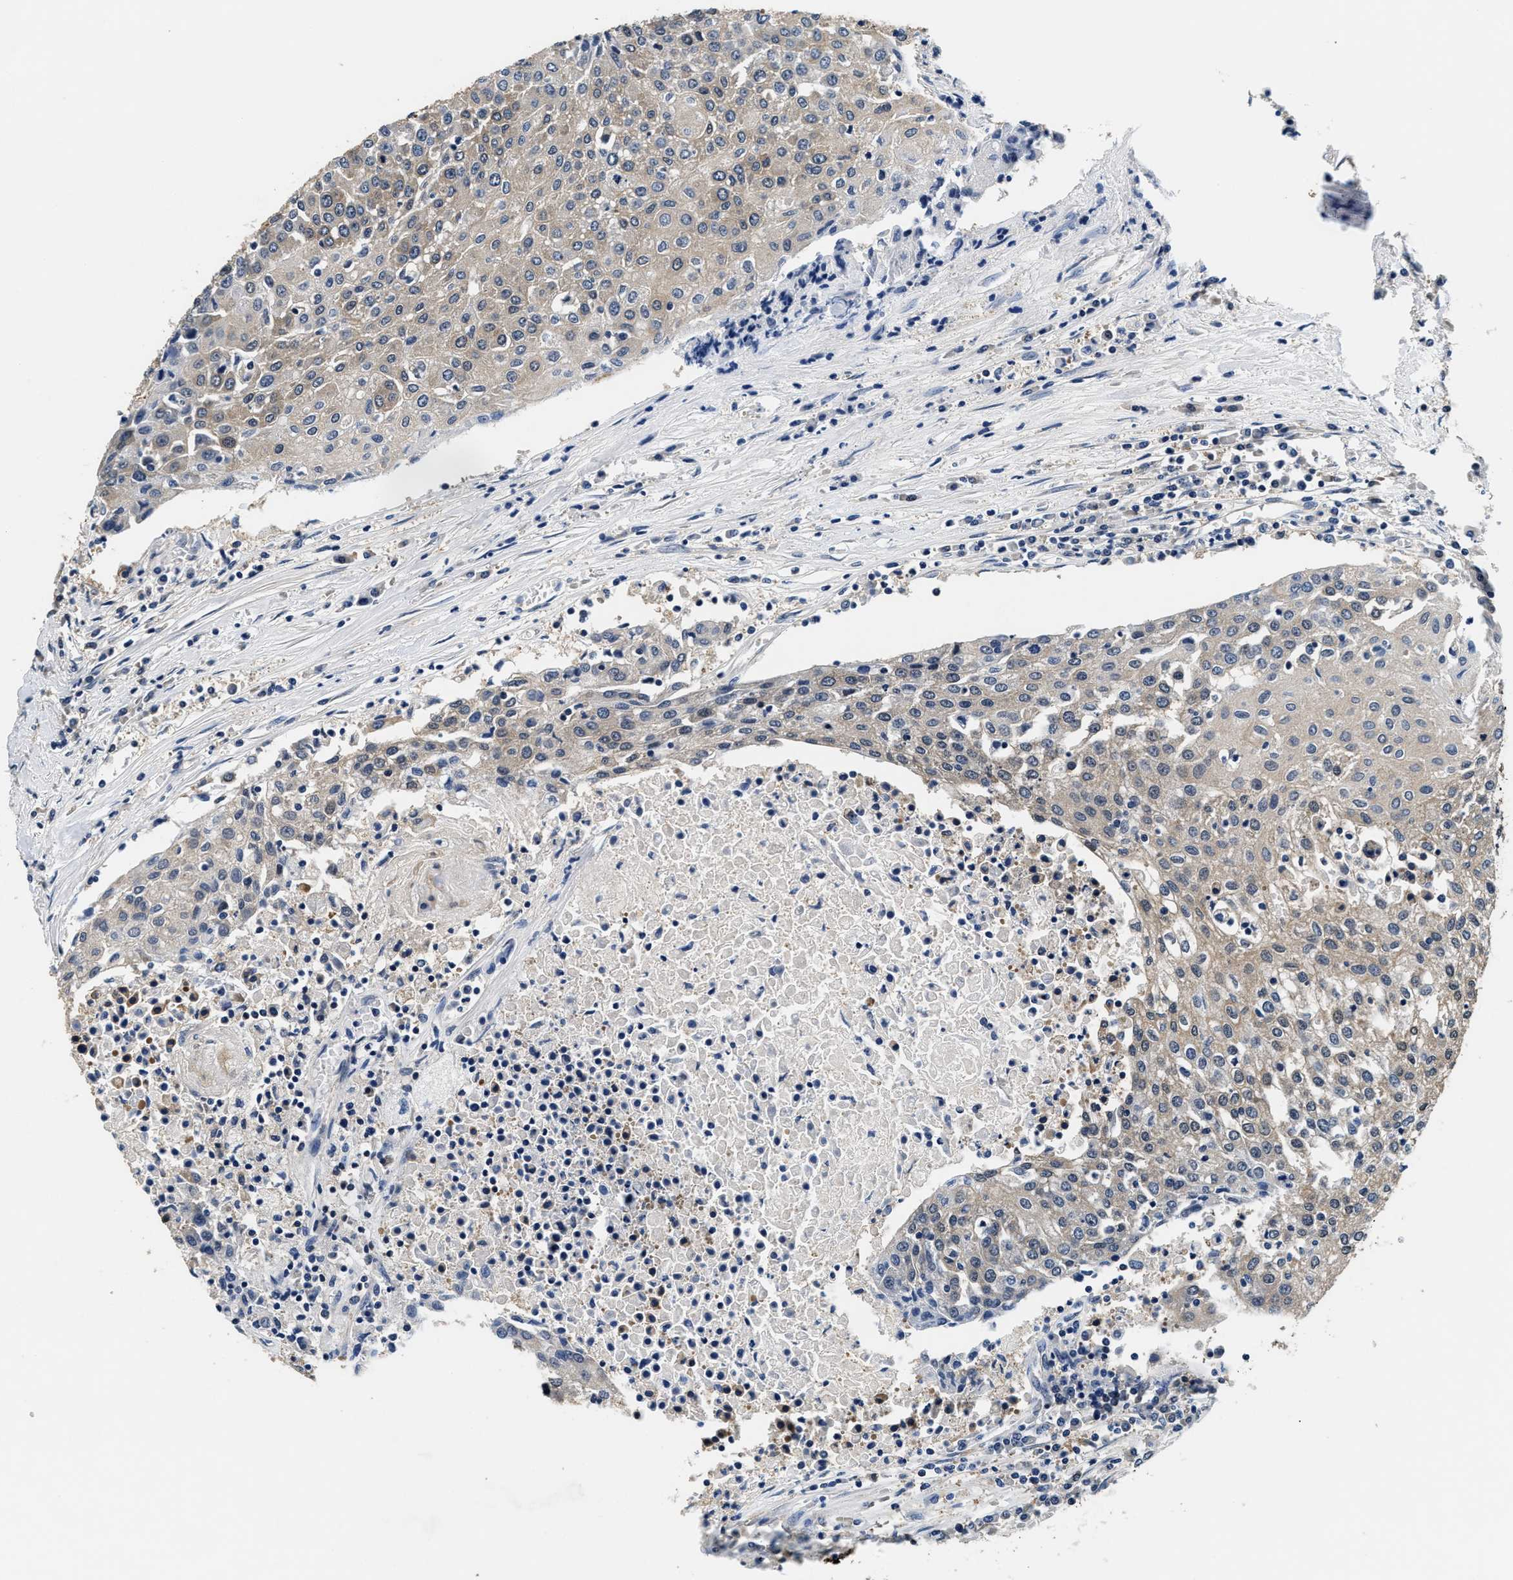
{"staining": {"intensity": "weak", "quantity": "<25%", "location": "cytoplasmic/membranous"}, "tissue": "urothelial cancer", "cell_type": "Tumor cells", "image_type": "cancer", "snomed": [{"axis": "morphology", "description": "Urothelial carcinoma, High grade"}, {"axis": "topography", "description": "Urinary bladder"}], "caption": "High magnification brightfield microscopy of high-grade urothelial carcinoma stained with DAB (brown) and counterstained with hematoxylin (blue): tumor cells show no significant expression.", "gene": "PHPT1", "patient": {"sex": "female", "age": 85}}